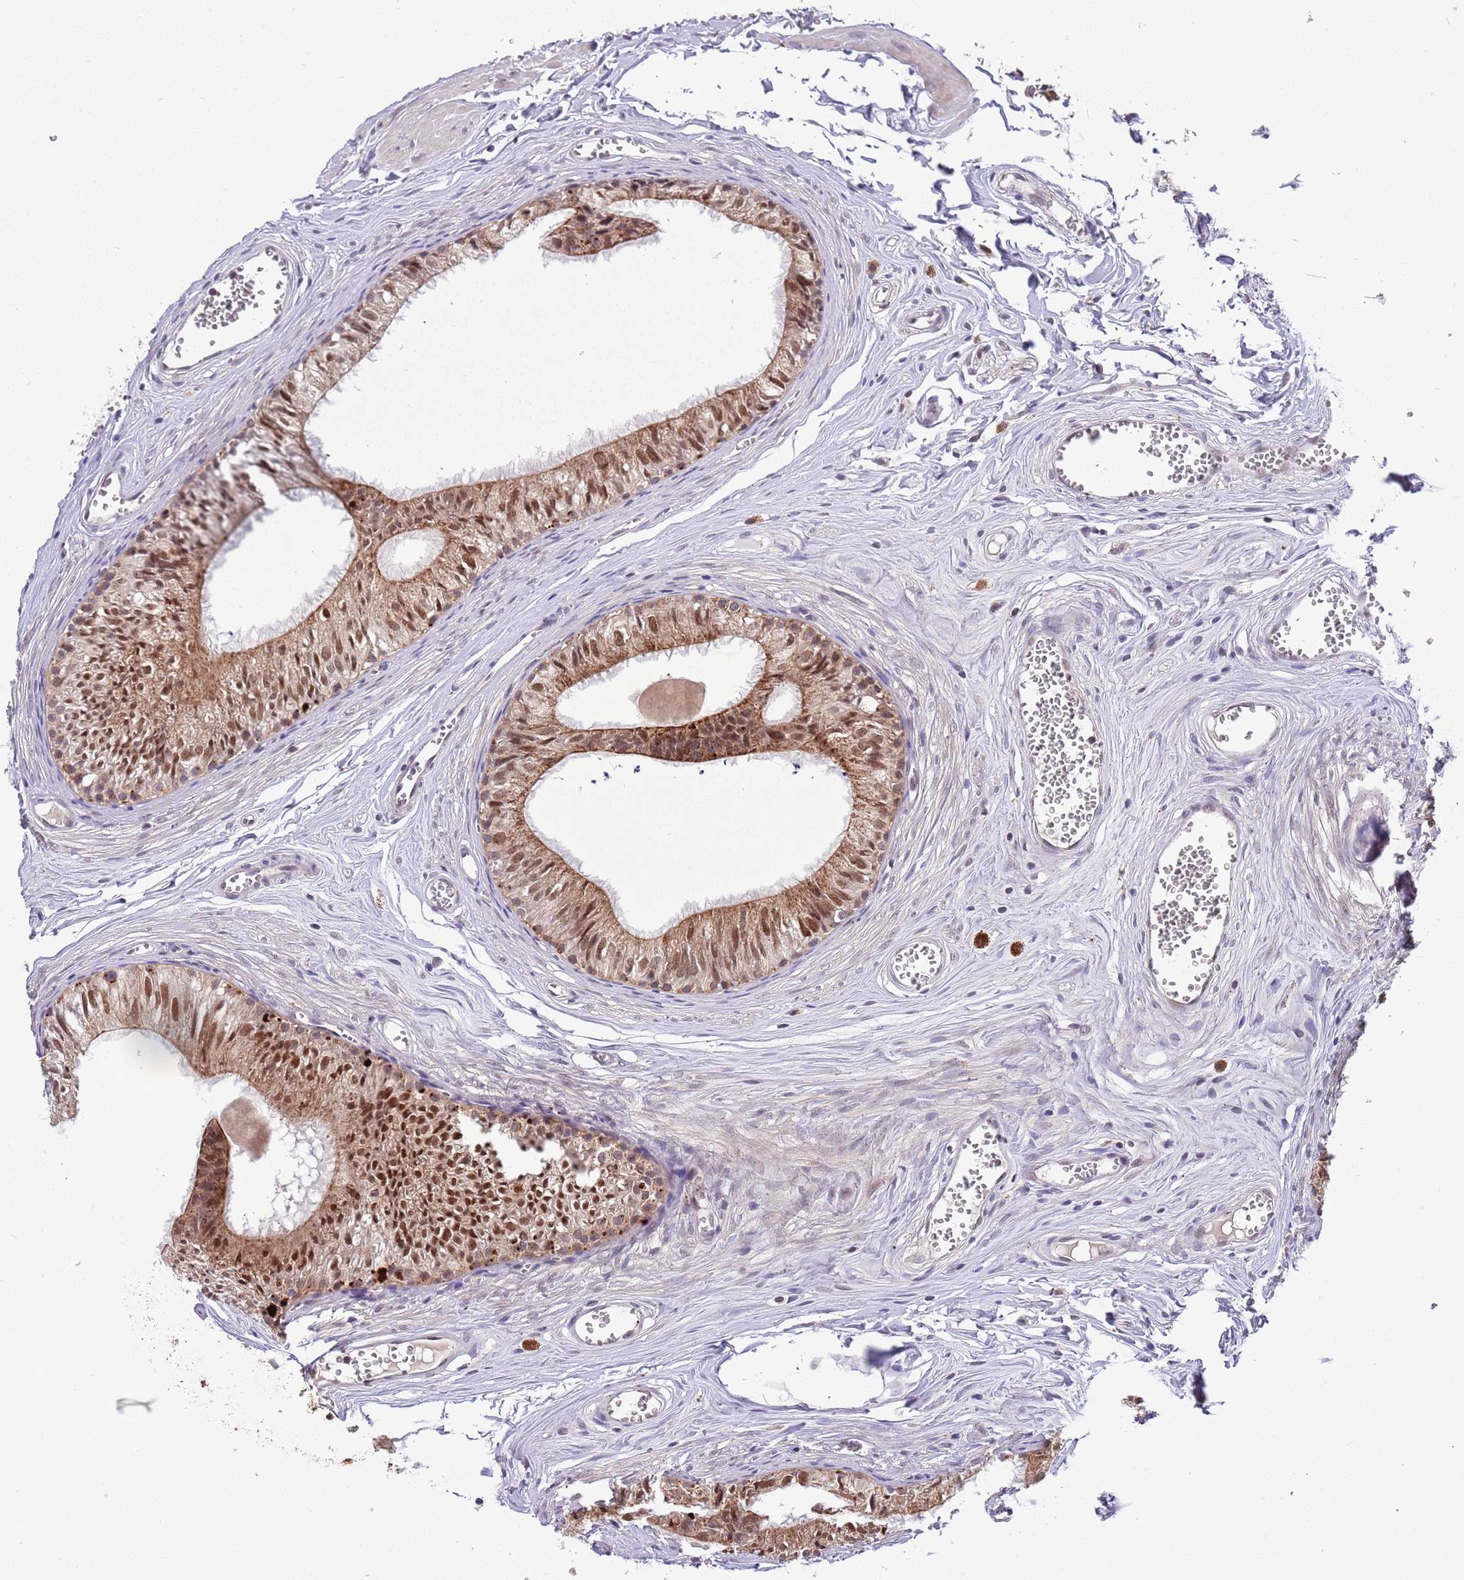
{"staining": {"intensity": "strong", "quantity": ">75%", "location": "cytoplasmic/membranous,nuclear"}, "tissue": "epididymis", "cell_type": "Glandular cells", "image_type": "normal", "snomed": [{"axis": "morphology", "description": "Normal tissue, NOS"}, {"axis": "topography", "description": "Epididymis"}], "caption": "Strong cytoplasmic/membranous,nuclear protein staining is seen in about >75% of glandular cells in epididymis.", "gene": "TRIM27", "patient": {"sex": "male", "age": 36}}